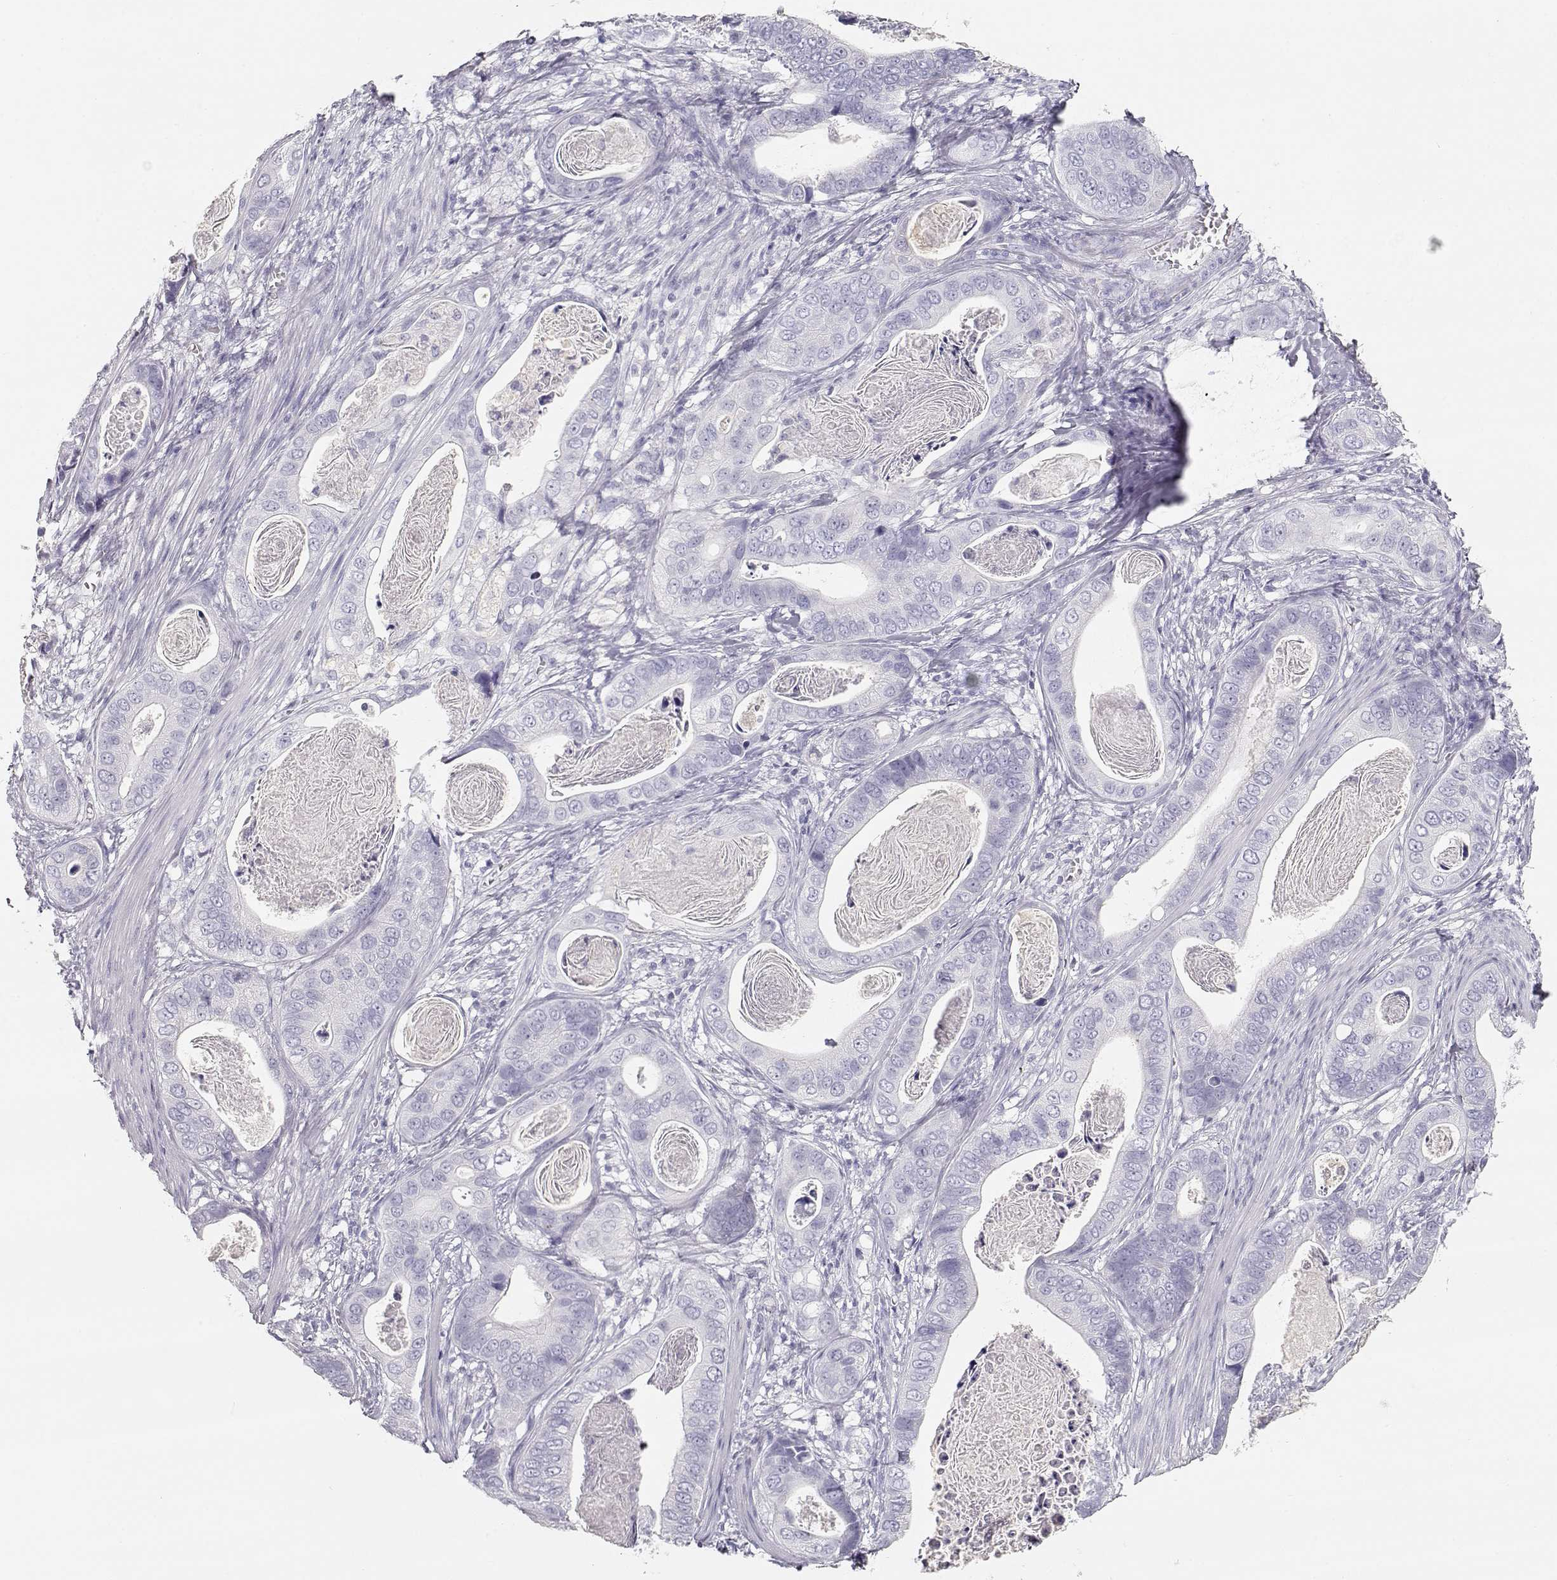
{"staining": {"intensity": "negative", "quantity": "none", "location": "none"}, "tissue": "stomach cancer", "cell_type": "Tumor cells", "image_type": "cancer", "snomed": [{"axis": "morphology", "description": "Adenocarcinoma, NOS"}, {"axis": "topography", "description": "Stomach"}], "caption": "Tumor cells are negative for protein expression in human stomach cancer.", "gene": "SLCO6A1", "patient": {"sex": "male", "age": 84}}